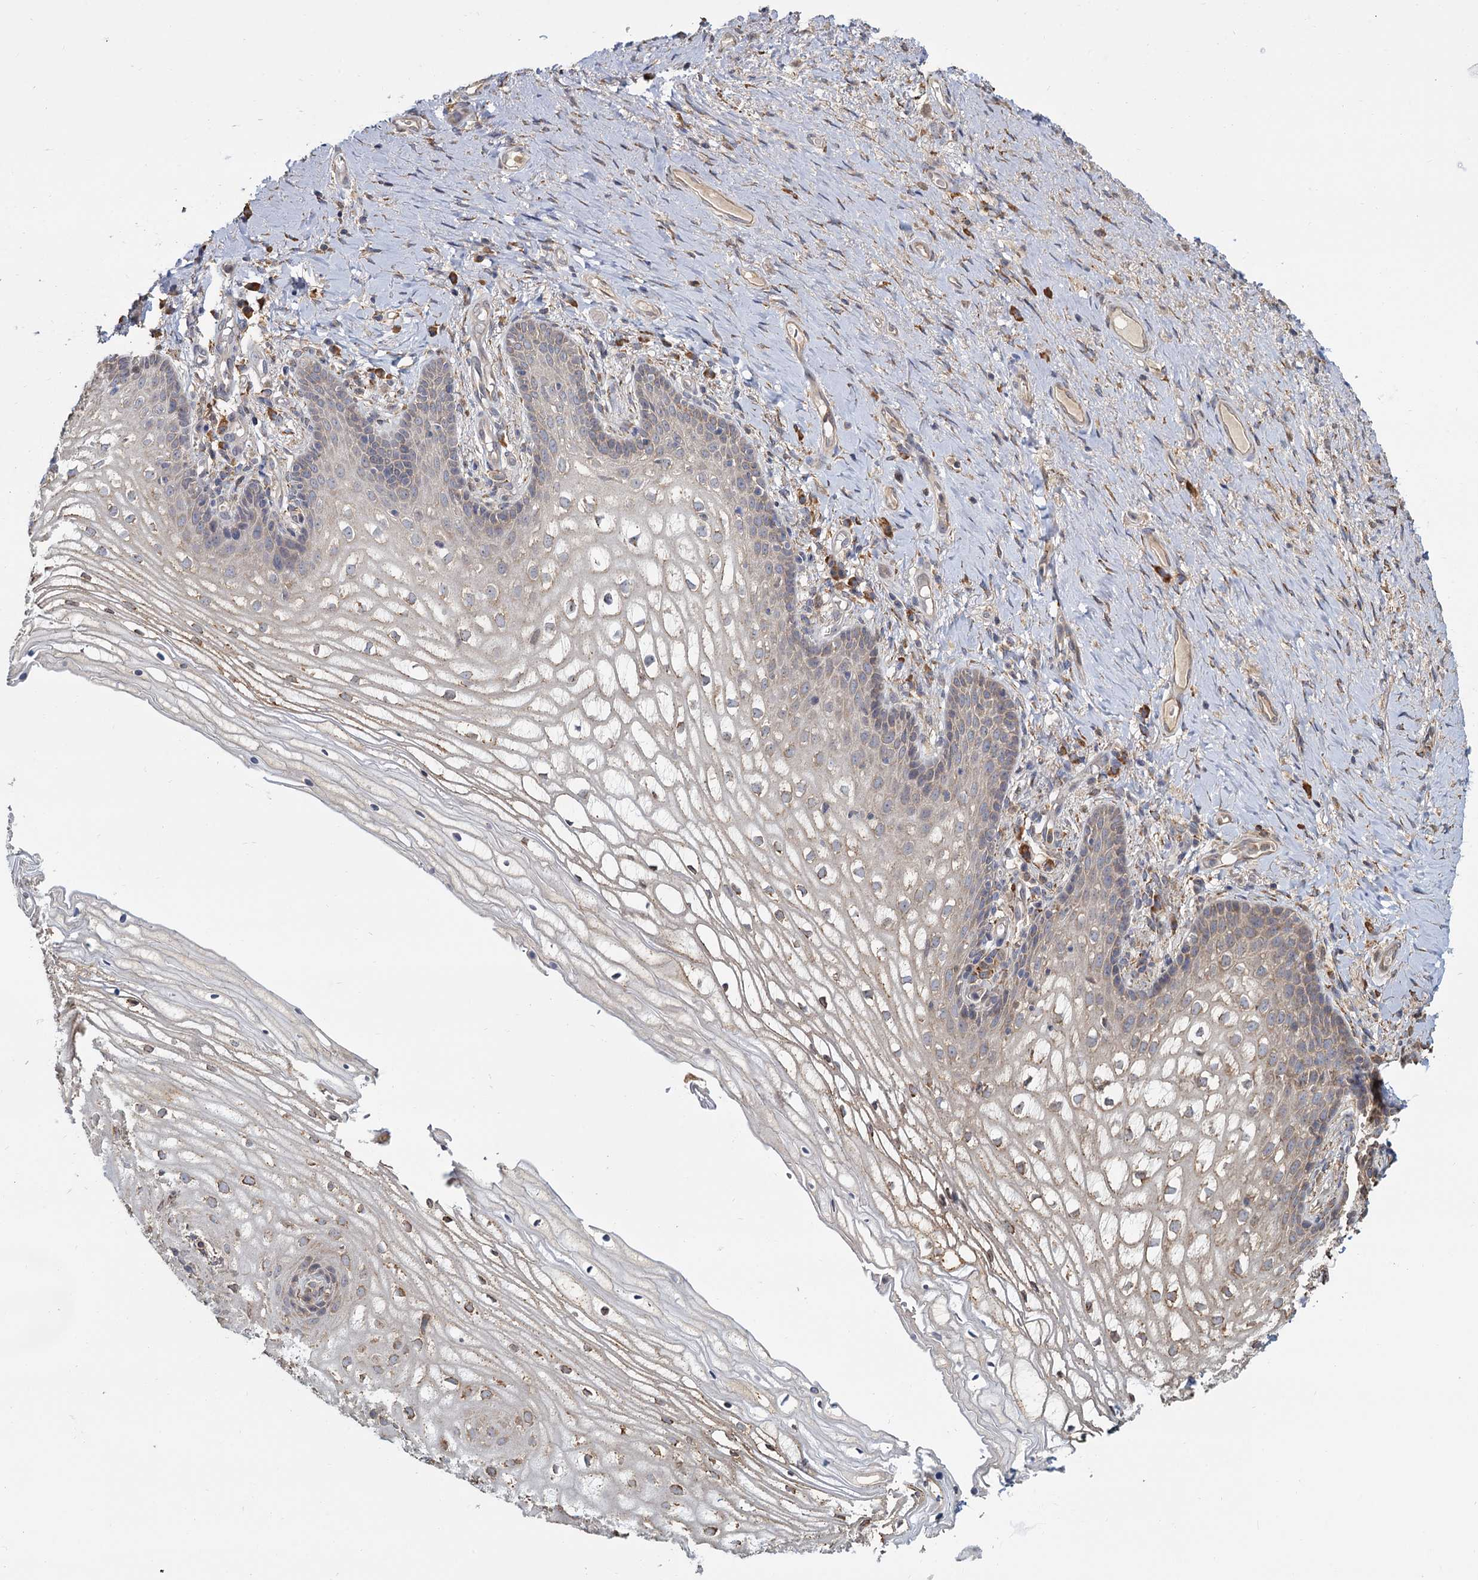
{"staining": {"intensity": "weak", "quantity": "25%-75%", "location": "cytoplasmic/membranous"}, "tissue": "vagina", "cell_type": "Squamous epithelial cells", "image_type": "normal", "snomed": [{"axis": "morphology", "description": "Normal tissue, NOS"}, {"axis": "topography", "description": "Vagina"}], "caption": "Immunohistochemistry (DAB (3,3'-diaminobenzidine)) staining of unremarkable vagina displays weak cytoplasmic/membranous protein expression in about 25%-75% of squamous epithelial cells. (DAB IHC with brightfield microscopy, high magnification).", "gene": "LRRC51", "patient": {"sex": "female", "age": 60}}